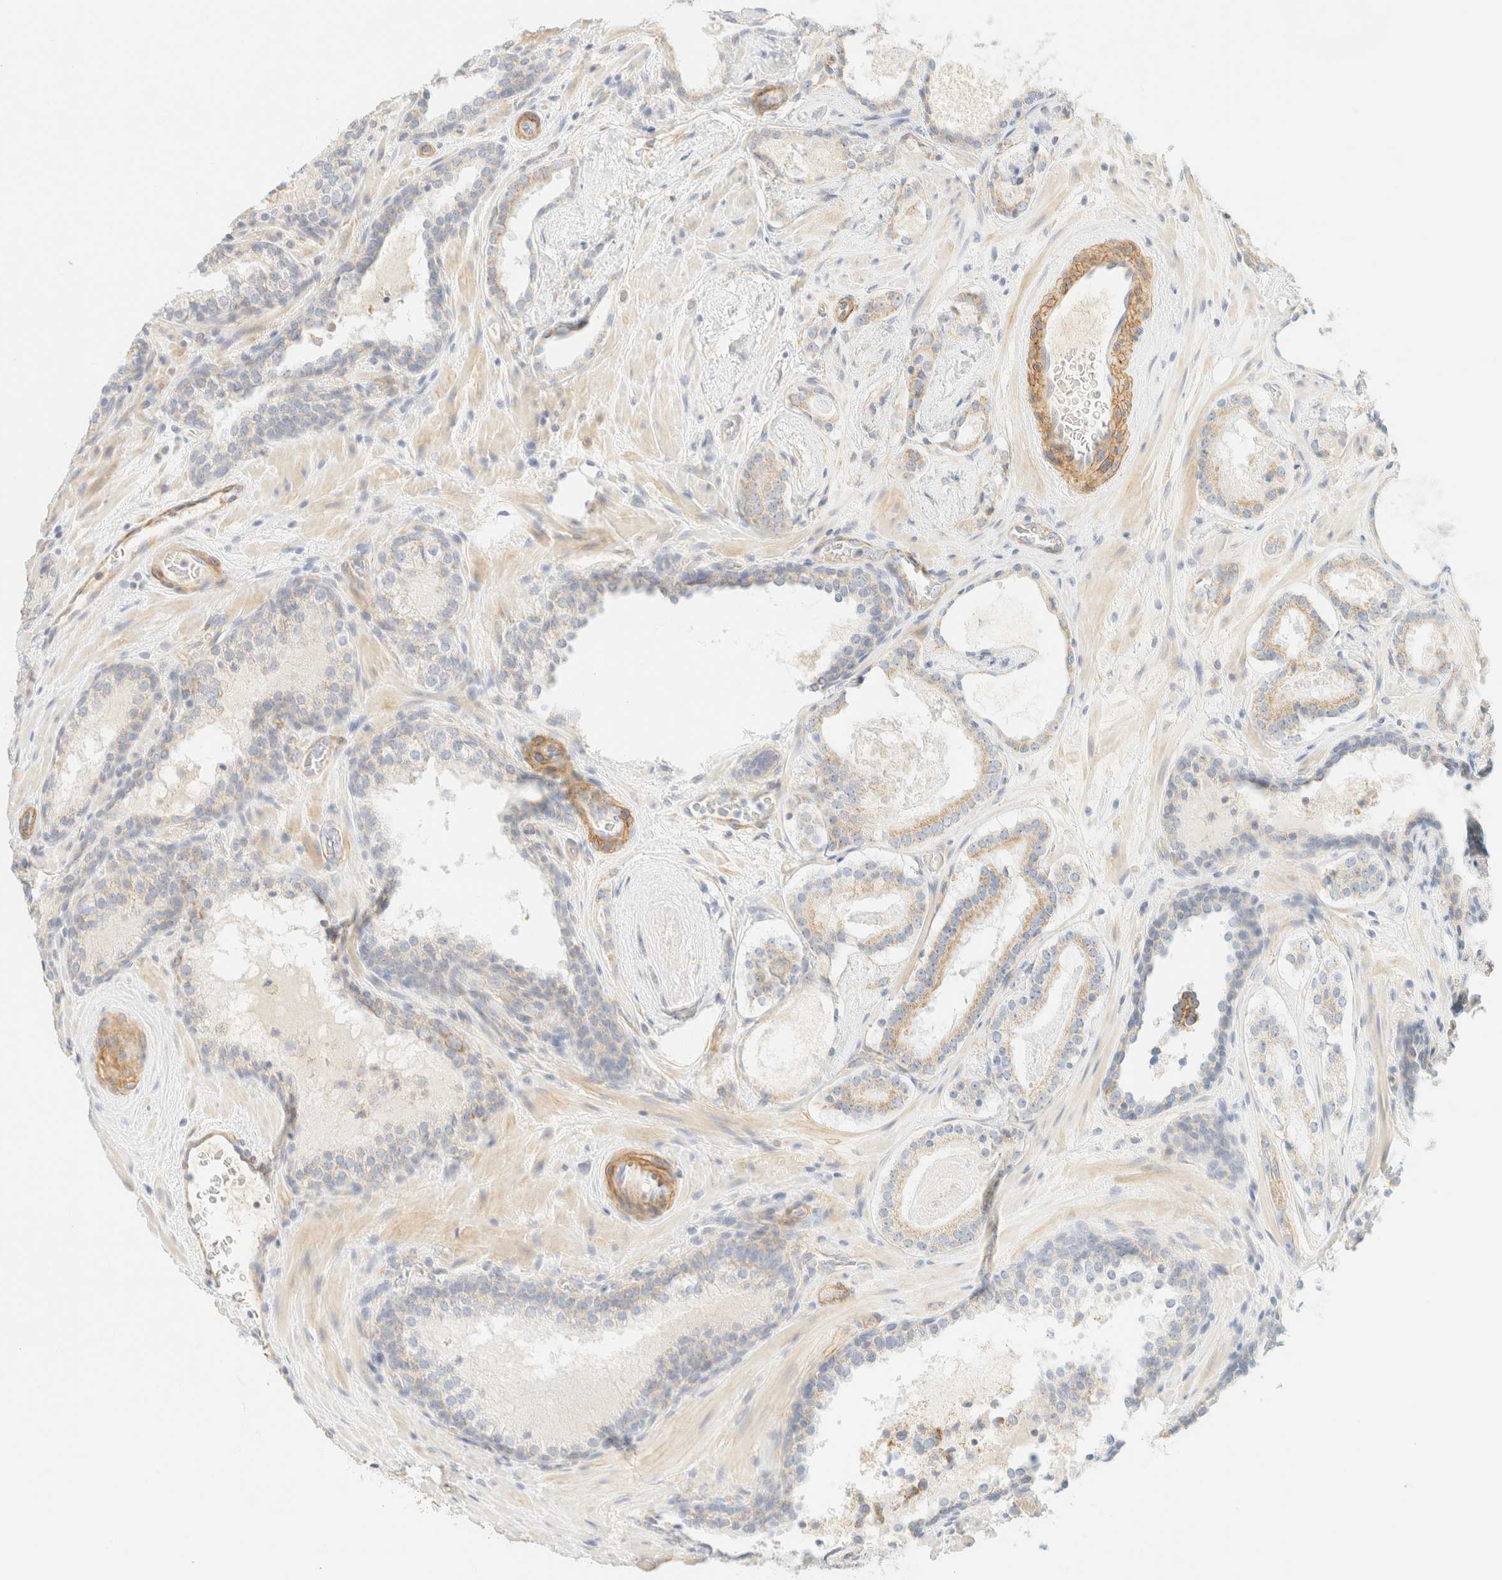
{"staining": {"intensity": "moderate", "quantity": "25%-75%", "location": "cytoplasmic/membranous"}, "tissue": "prostate cancer", "cell_type": "Tumor cells", "image_type": "cancer", "snomed": [{"axis": "morphology", "description": "Adenocarcinoma, High grade"}, {"axis": "topography", "description": "Prostate"}], "caption": "DAB immunohistochemical staining of adenocarcinoma (high-grade) (prostate) demonstrates moderate cytoplasmic/membranous protein positivity in about 25%-75% of tumor cells.", "gene": "MRM3", "patient": {"sex": "male", "age": 56}}